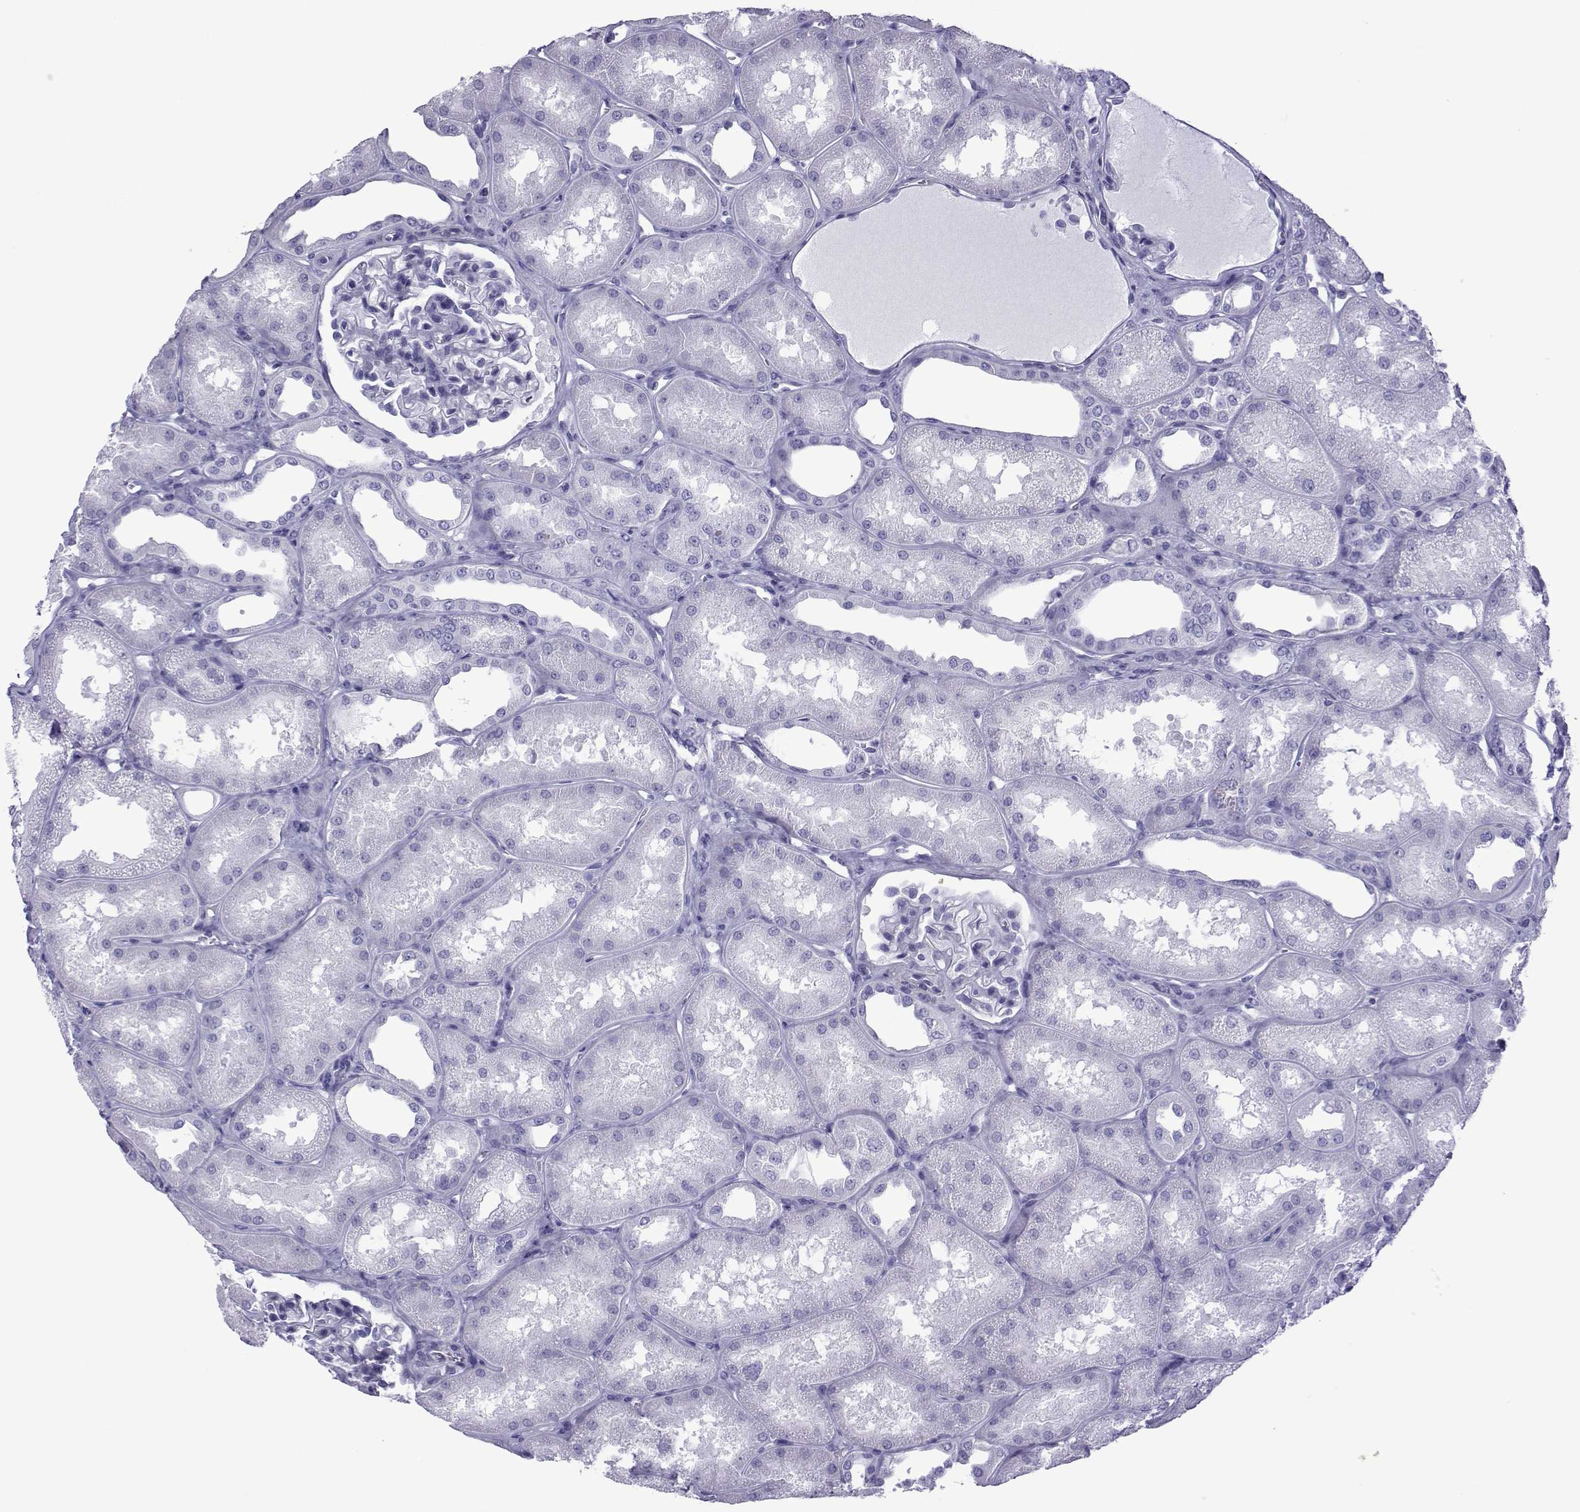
{"staining": {"intensity": "negative", "quantity": "none", "location": "none"}, "tissue": "kidney", "cell_type": "Cells in glomeruli", "image_type": "normal", "snomed": [{"axis": "morphology", "description": "Normal tissue, NOS"}, {"axis": "topography", "description": "Kidney"}], "caption": "Immunohistochemistry (IHC) histopathology image of benign kidney stained for a protein (brown), which demonstrates no positivity in cells in glomeruli. The staining was performed using DAB (3,3'-diaminobenzidine) to visualize the protein expression in brown, while the nuclei were stained in blue with hematoxylin (Magnification: 20x).", "gene": "SPANXA1", "patient": {"sex": "male", "age": 61}}